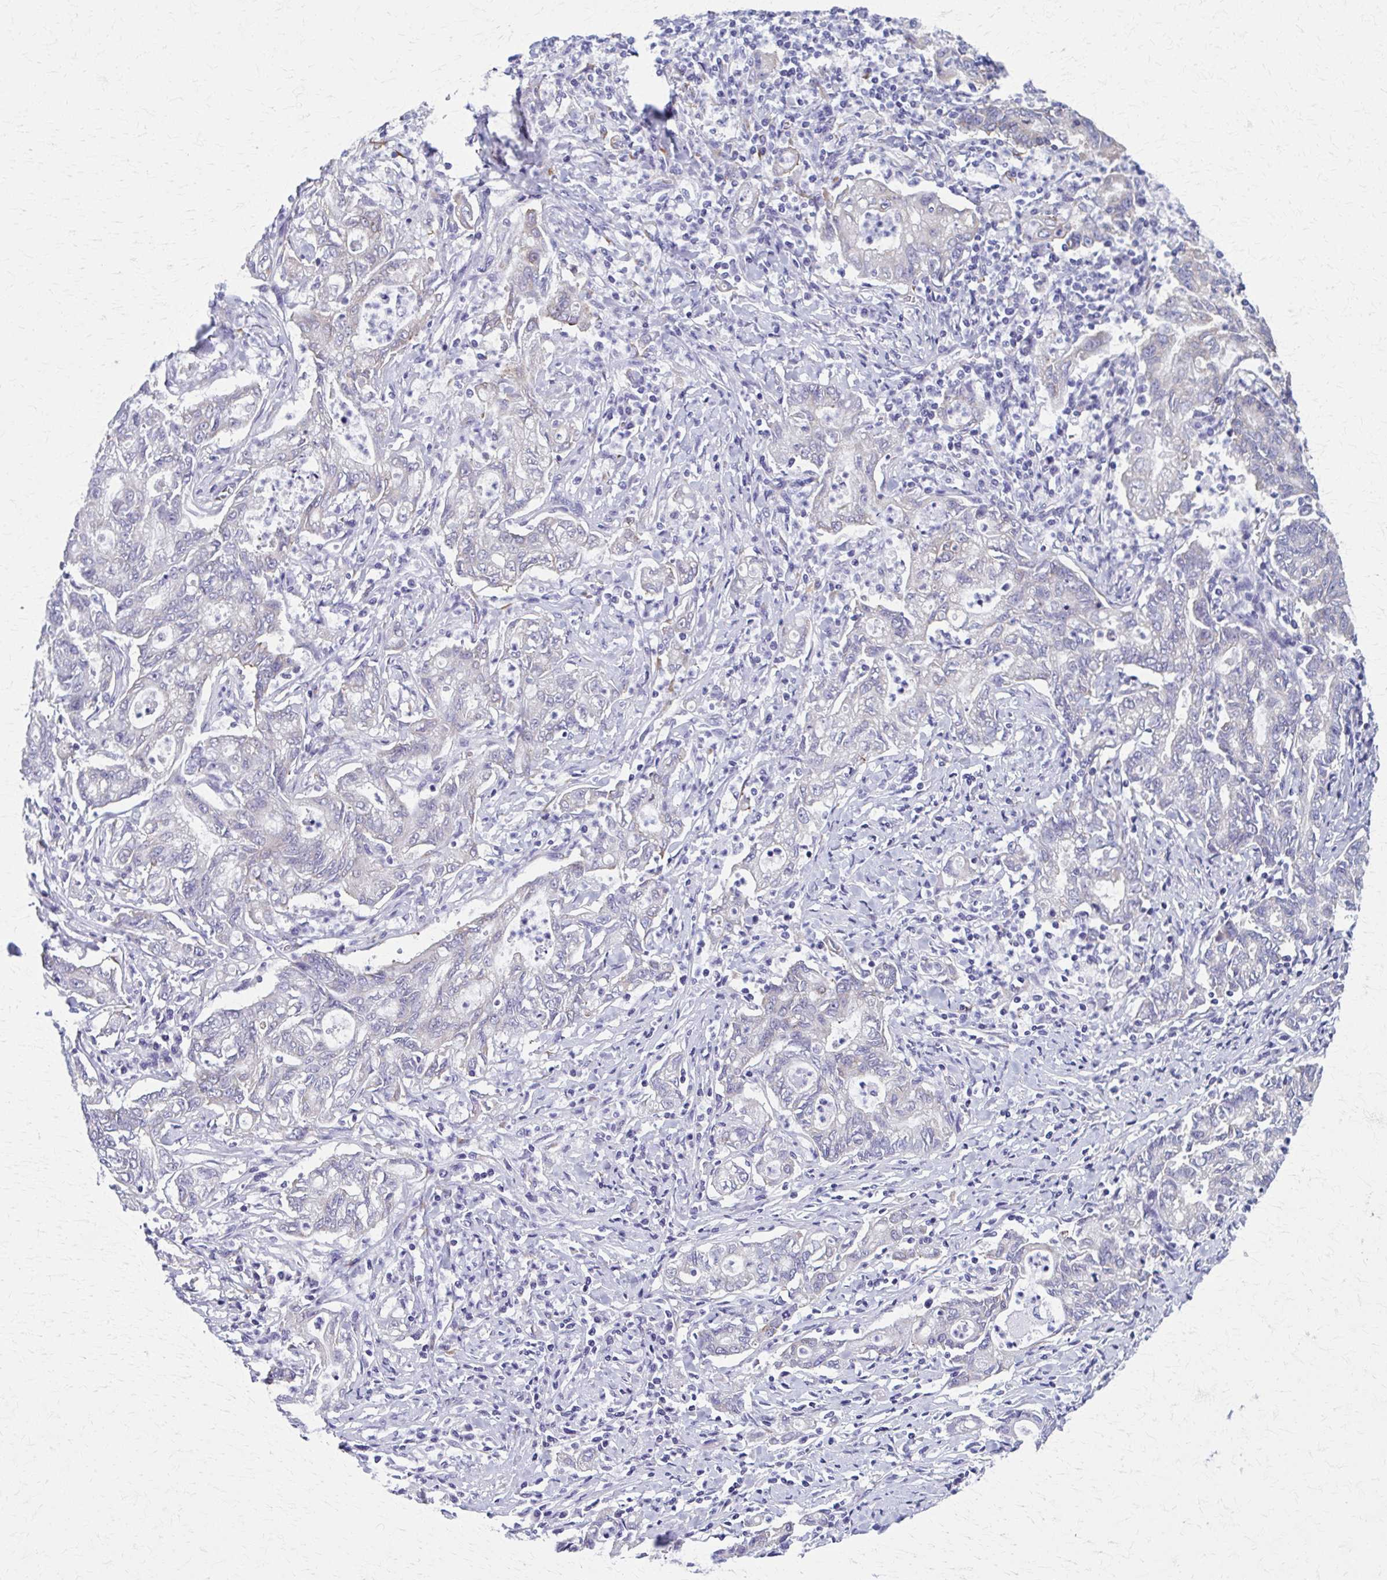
{"staining": {"intensity": "negative", "quantity": "none", "location": "none"}, "tissue": "stomach cancer", "cell_type": "Tumor cells", "image_type": "cancer", "snomed": [{"axis": "morphology", "description": "Adenocarcinoma, NOS"}, {"axis": "topography", "description": "Stomach, upper"}], "caption": "Immunohistochemical staining of human adenocarcinoma (stomach) reveals no significant staining in tumor cells. (DAB immunohistochemistry with hematoxylin counter stain).", "gene": "SPATS2L", "patient": {"sex": "female", "age": 79}}